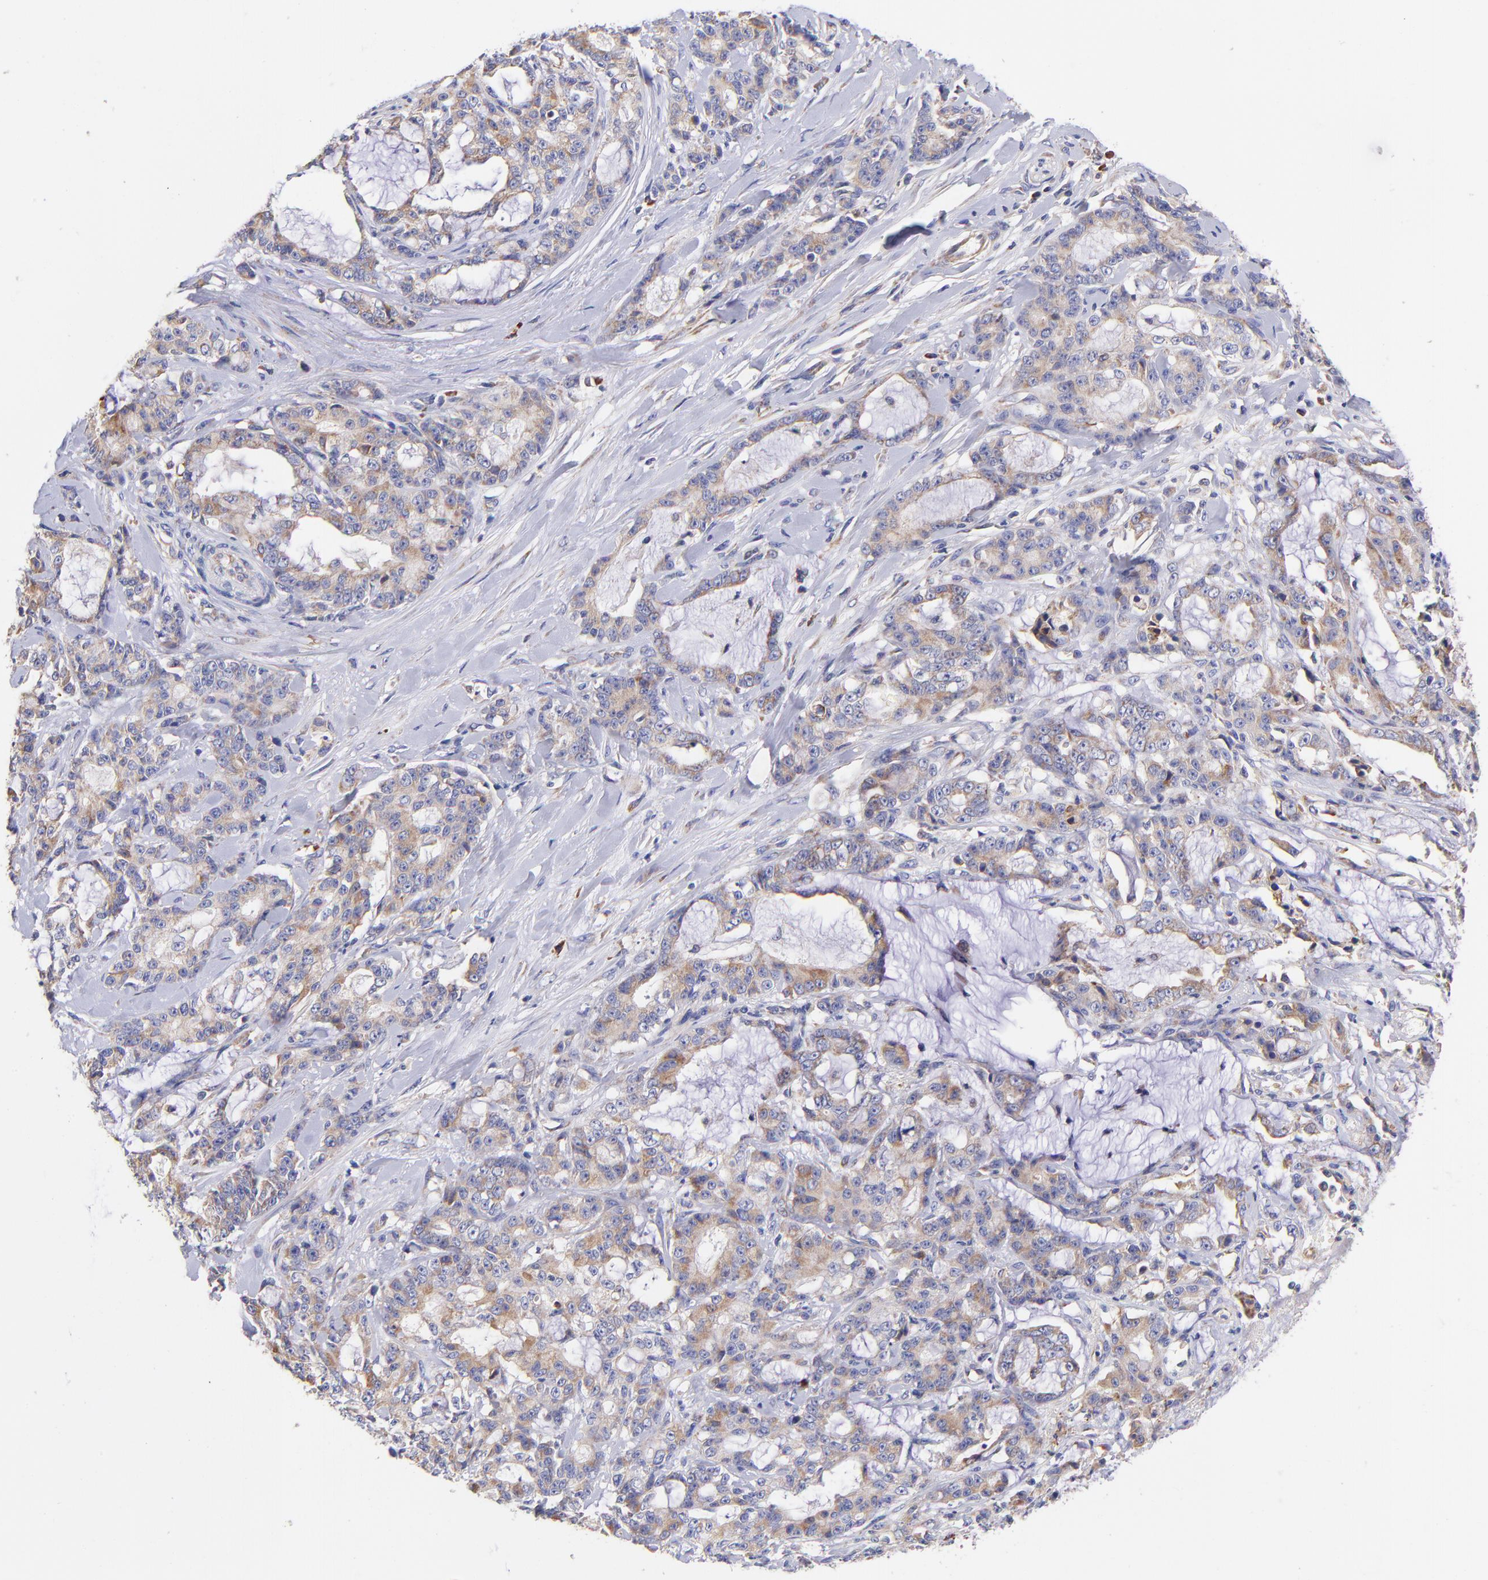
{"staining": {"intensity": "weak", "quantity": ">75%", "location": "cytoplasmic/membranous"}, "tissue": "pancreatic cancer", "cell_type": "Tumor cells", "image_type": "cancer", "snomed": [{"axis": "morphology", "description": "Adenocarcinoma, NOS"}, {"axis": "topography", "description": "Pancreas"}], "caption": "Protein expression analysis of human pancreatic cancer reveals weak cytoplasmic/membranous staining in about >75% of tumor cells. Nuclei are stained in blue.", "gene": "PREX1", "patient": {"sex": "female", "age": 73}}